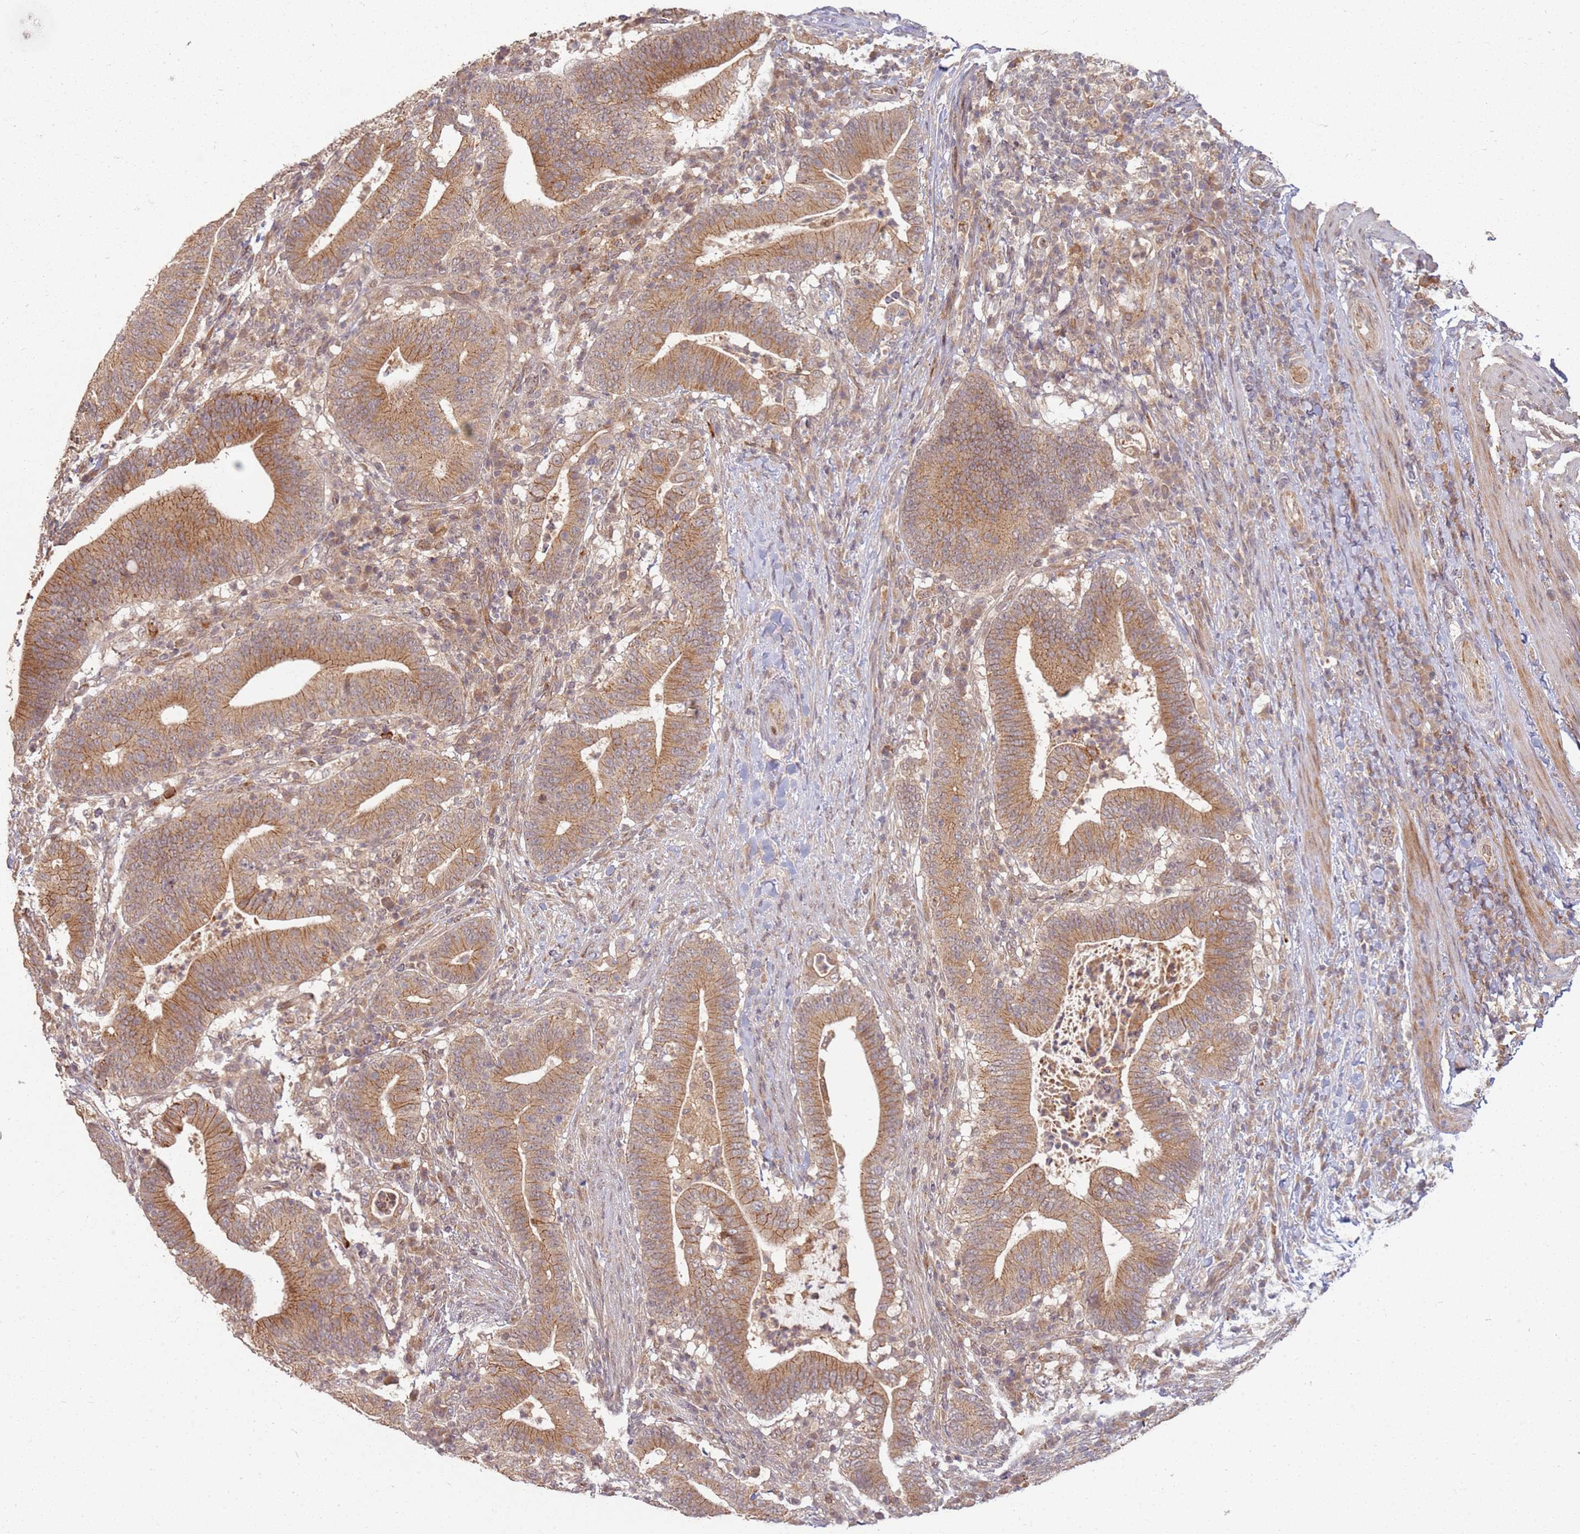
{"staining": {"intensity": "moderate", "quantity": ">75%", "location": "cytoplasmic/membranous"}, "tissue": "colorectal cancer", "cell_type": "Tumor cells", "image_type": "cancer", "snomed": [{"axis": "morphology", "description": "Adenocarcinoma, NOS"}, {"axis": "topography", "description": "Colon"}], "caption": "Colorectal cancer stained with DAB (3,3'-diaminobenzidine) IHC displays medium levels of moderate cytoplasmic/membranous positivity in about >75% of tumor cells.", "gene": "MPEG1", "patient": {"sex": "female", "age": 66}}